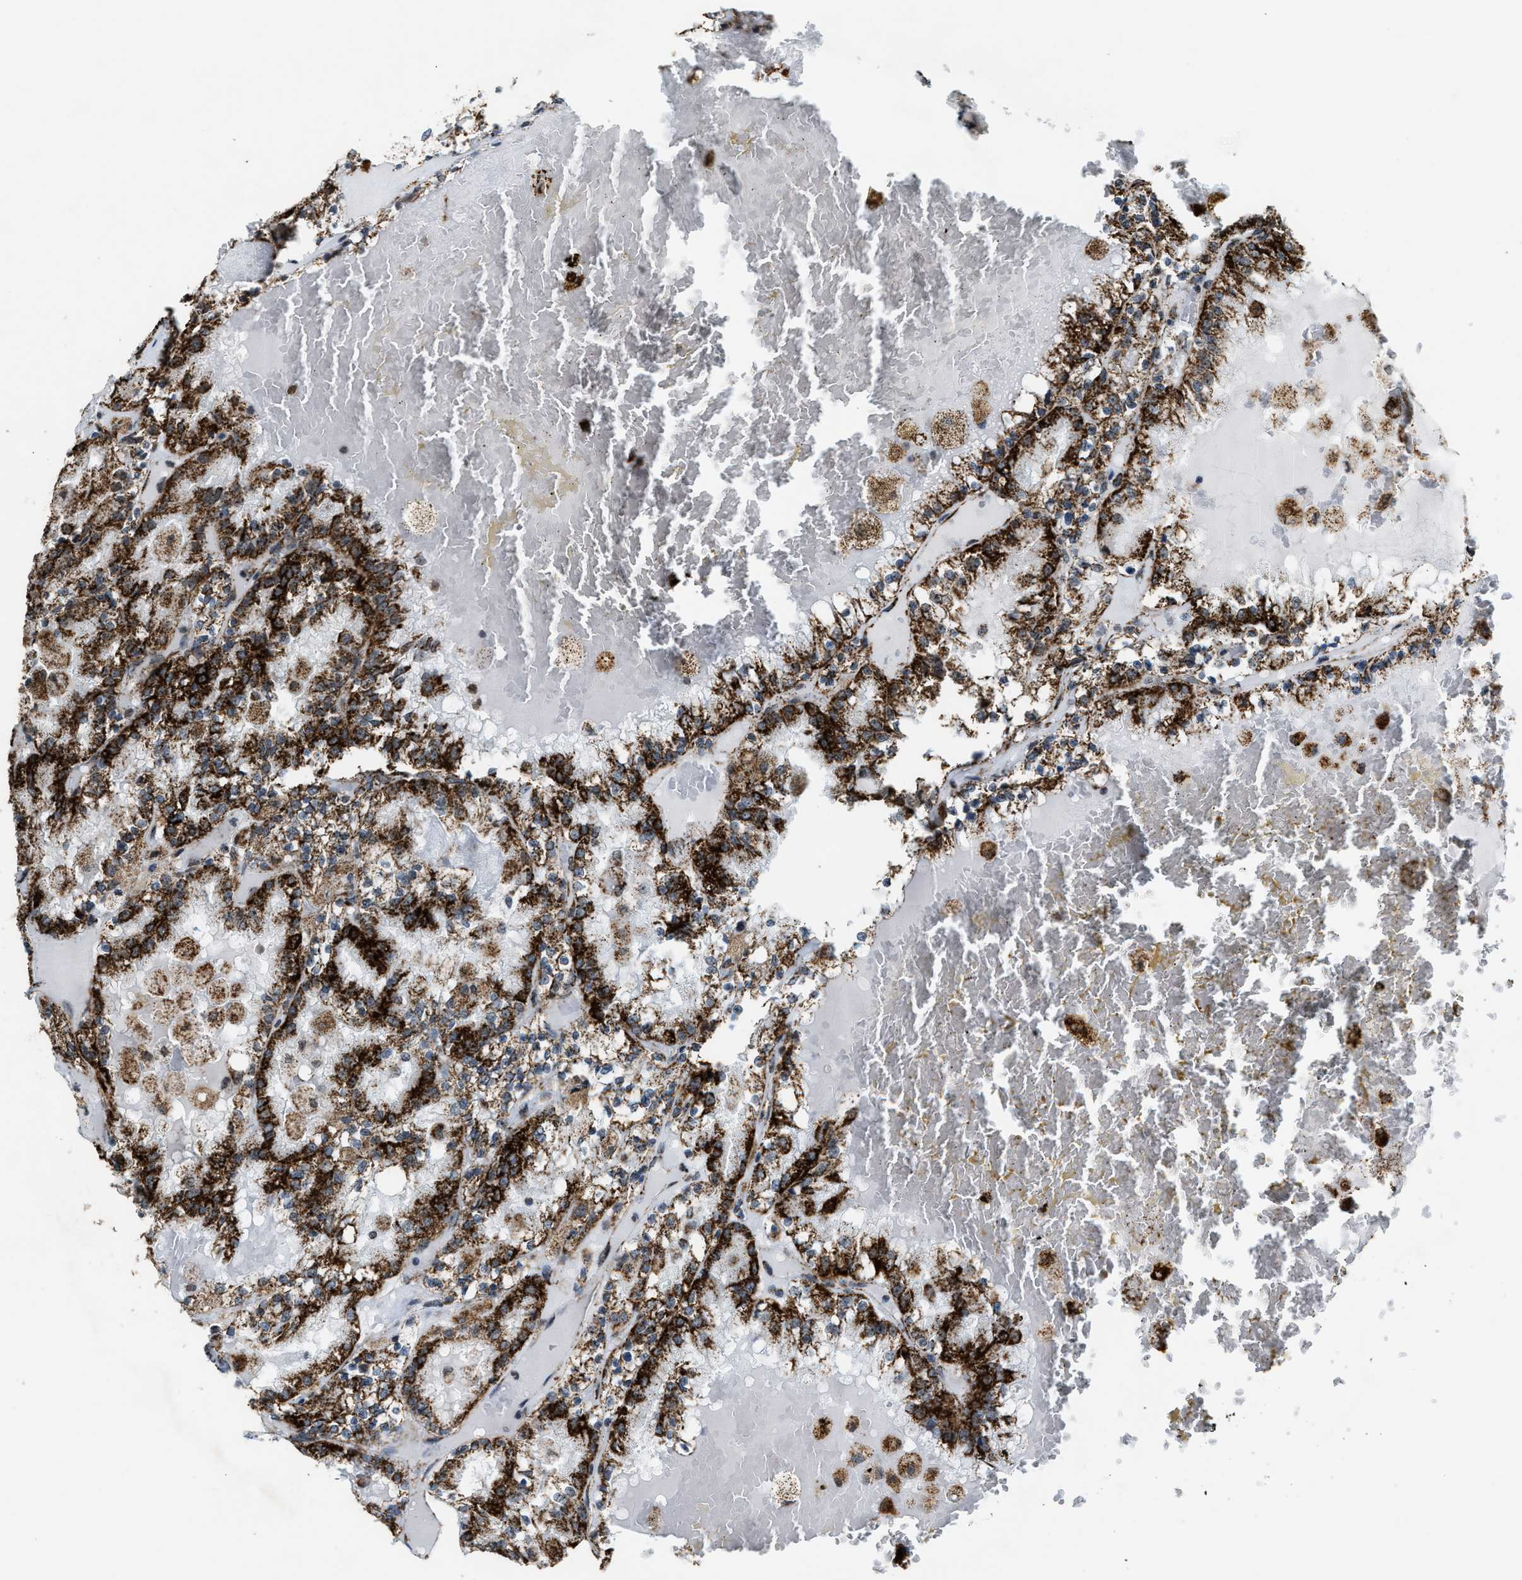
{"staining": {"intensity": "strong", "quantity": ">75%", "location": "cytoplasmic/membranous"}, "tissue": "renal cancer", "cell_type": "Tumor cells", "image_type": "cancer", "snomed": [{"axis": "morphology", "description": "Adenocarcinoma, NOS"}, {"axis": "topography", "description": "Kidney"}], "caption": "An immunohistochemistry histopathology image of neoplastic tissue is shown. Protein staining in brown highlights strong cytoplasmic/membranous positivity in renal cancer within tumor cells.", "gene": "HIBADH", "patient": {"sex": "female", "age": 56}}